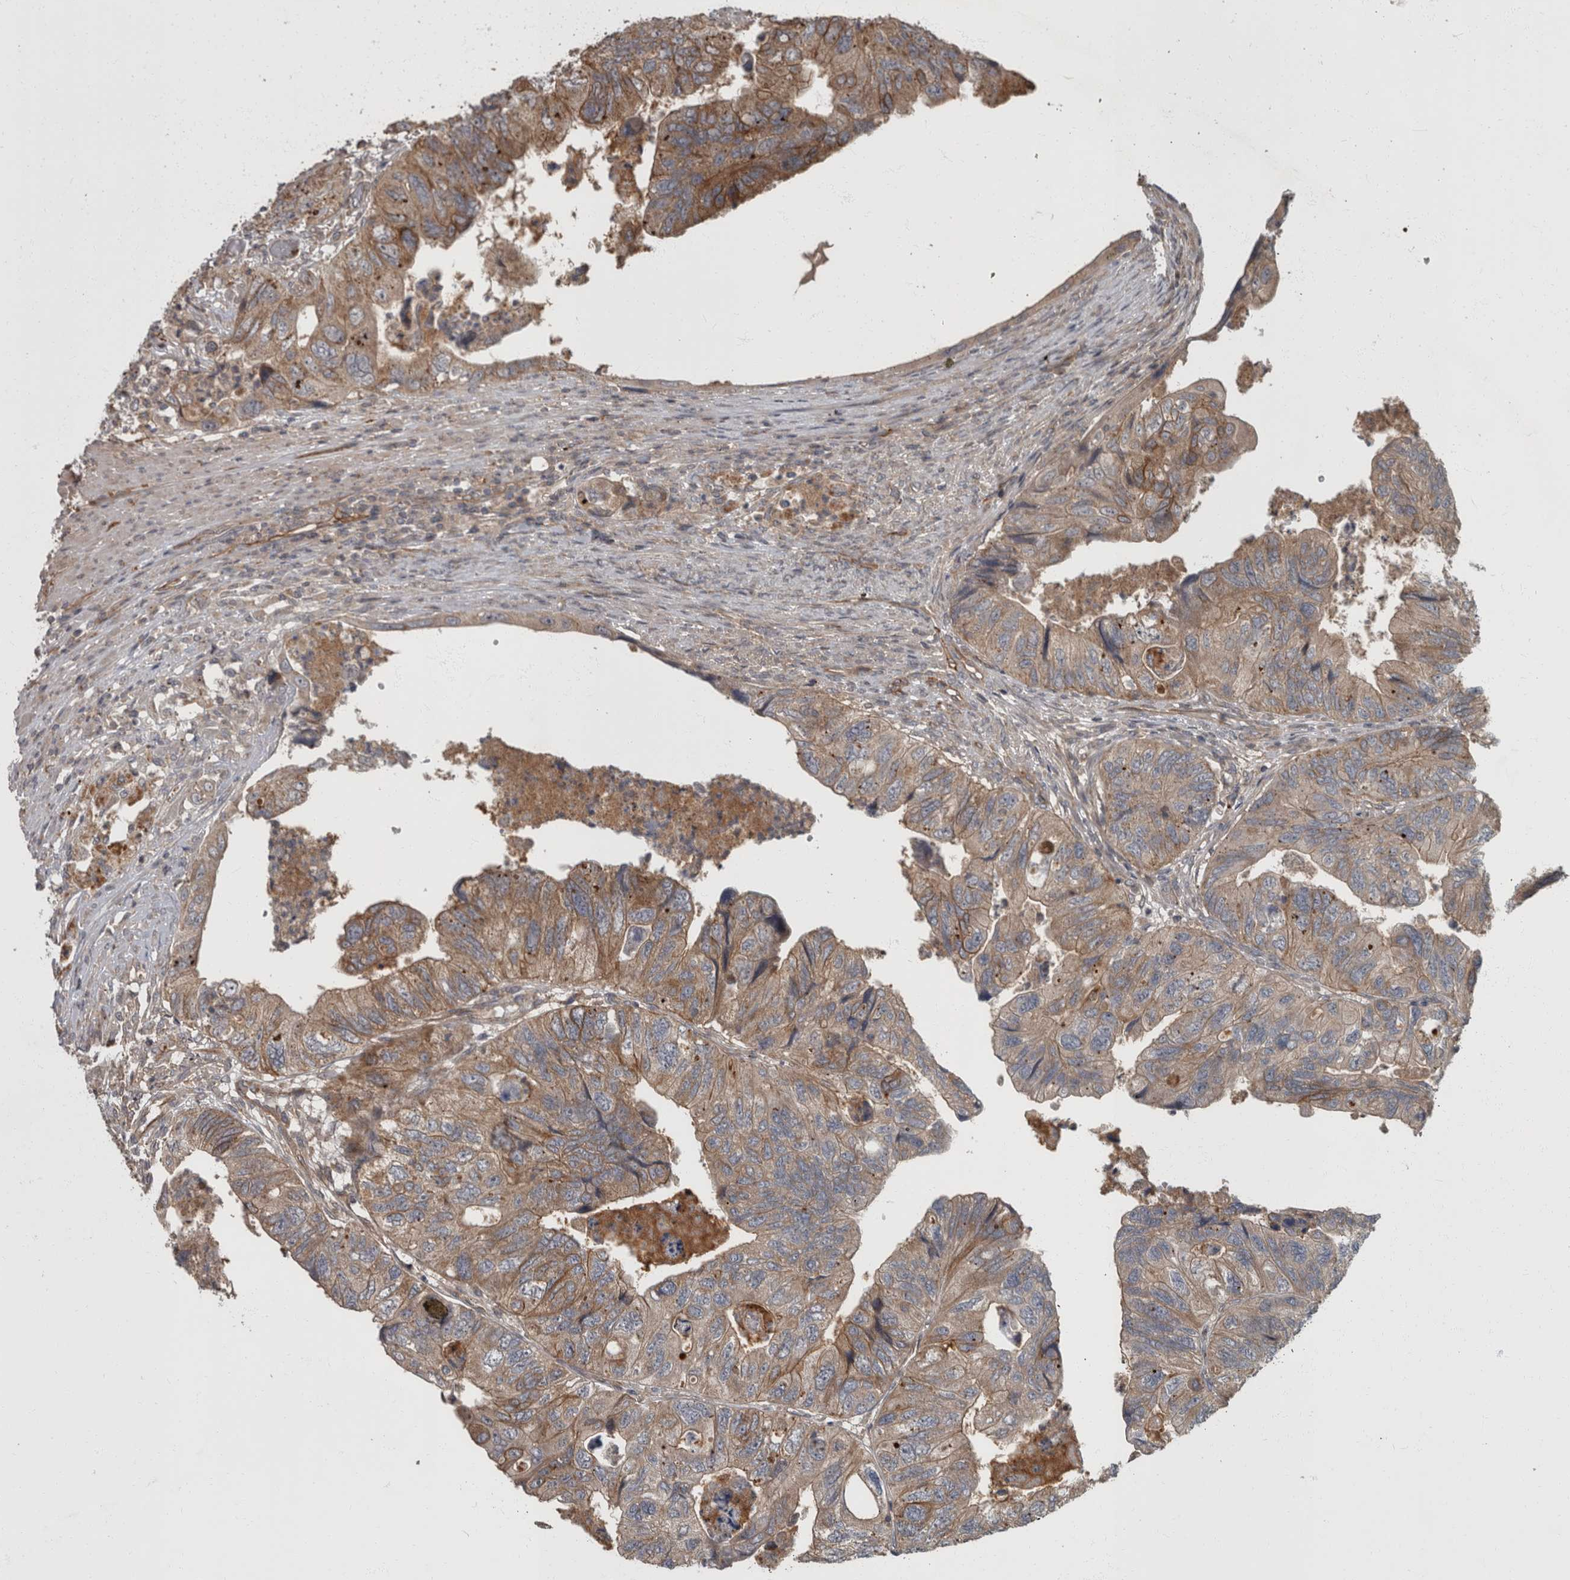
{"staining": {"intensity": "moderate", "quantity": "25%-75%", "location": "cytoplasmic/membranous"}, "tissue": "colorectal cancer", "cell_type": "Tumor cells", "image_type": "cancer", "snomed": [{"axis": "morphology", "description": "Adenocarcinoma, NOS"}, {"axis": "topography", "description": "Rectum"}], "caption": "DAB immunohistochemical staining of human colorectal cancer (adenocarcinoma) demonstrates moderate cytoplasmic/membranous protein positivity in about 25%-75% of tumor cells. (Brightfield microscopy of DAB IHC at high magnification).", "gene": "VEGFD", "patient": {"sex": "male", "age": 63}}